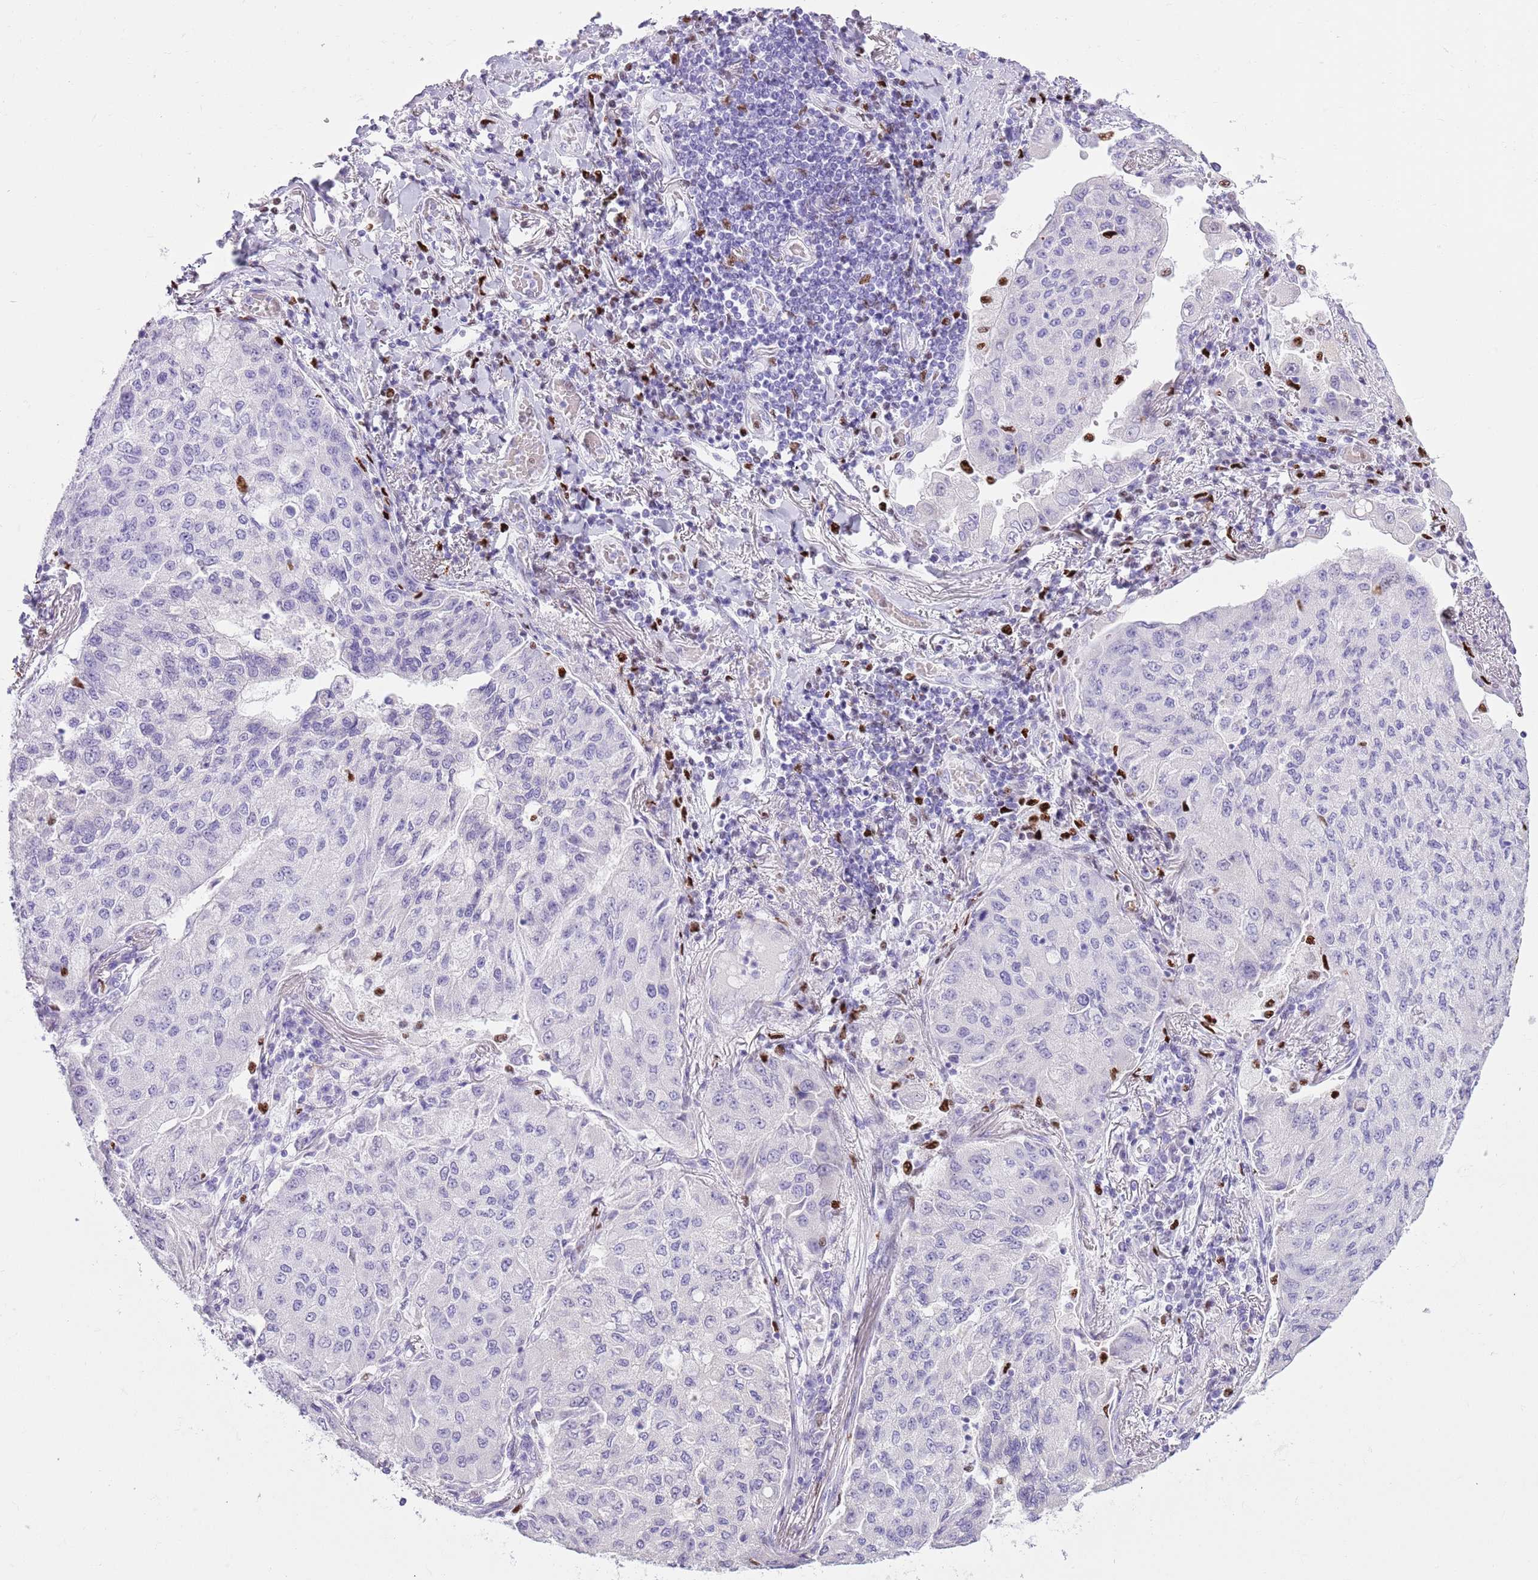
{"staining": {"intensity": "negative", "quantity": "none", "location": "none"}, "tissue": "lung cancer", "cell_type": "Tumor cells", "image_type": "cancer", "snomed": [{"axis": "morphology", "description": "Squamous cell carcinoma, NOS"}, {"axis": "topography", "description": "Lung"}], "caption": "Human lung cancer (squamous cell carcinoma) stained for a protein using immunohistochemistry displays no positivity in tumor cells.", "gene": "SLC7A14", "patient": {"sex": "male", "age": 74}}